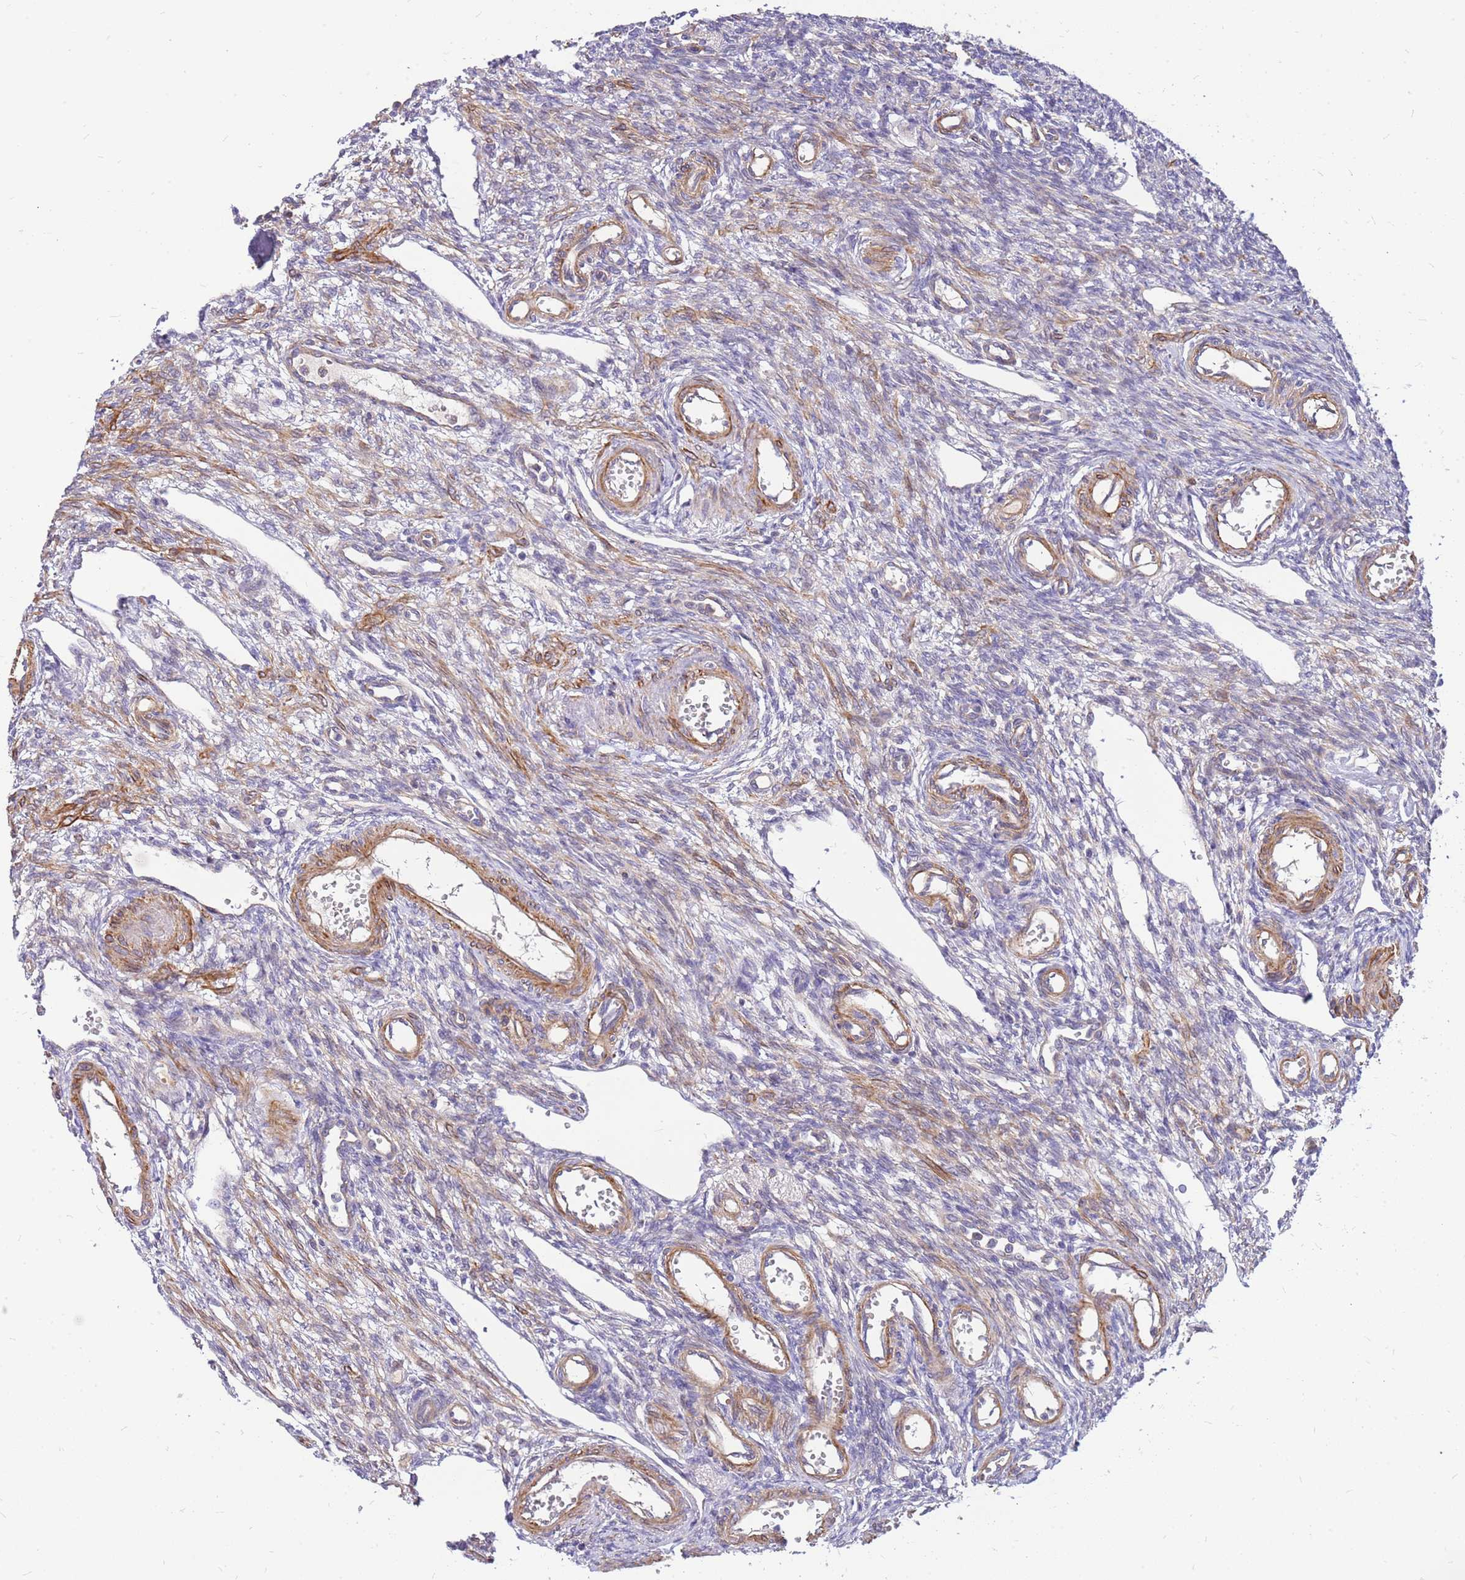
{"staining": {"intensity": "moderate", "quantity": ">75%", "location": "cytoplasmic/membranous"}, "tissue": "ovary", "cell_type": "Follicle cells", "image_type": "normal", "snomed": [{"axis": "morphology", "description": "Normal tissue, NOS"}, {"axis": "morphology", "description": "Cyst, NOS"}, {"axis": "topography", "description": "Ovary"}], "caption": "This micrograph exhibits immunohistochemistry (IHC) staining of normal ovary, with medium moderate cytoplasmic/membranous staining in approximately >75% of follicle cells.", "gene": "MVD", "patient": {"sex": "female", "age": 33}}